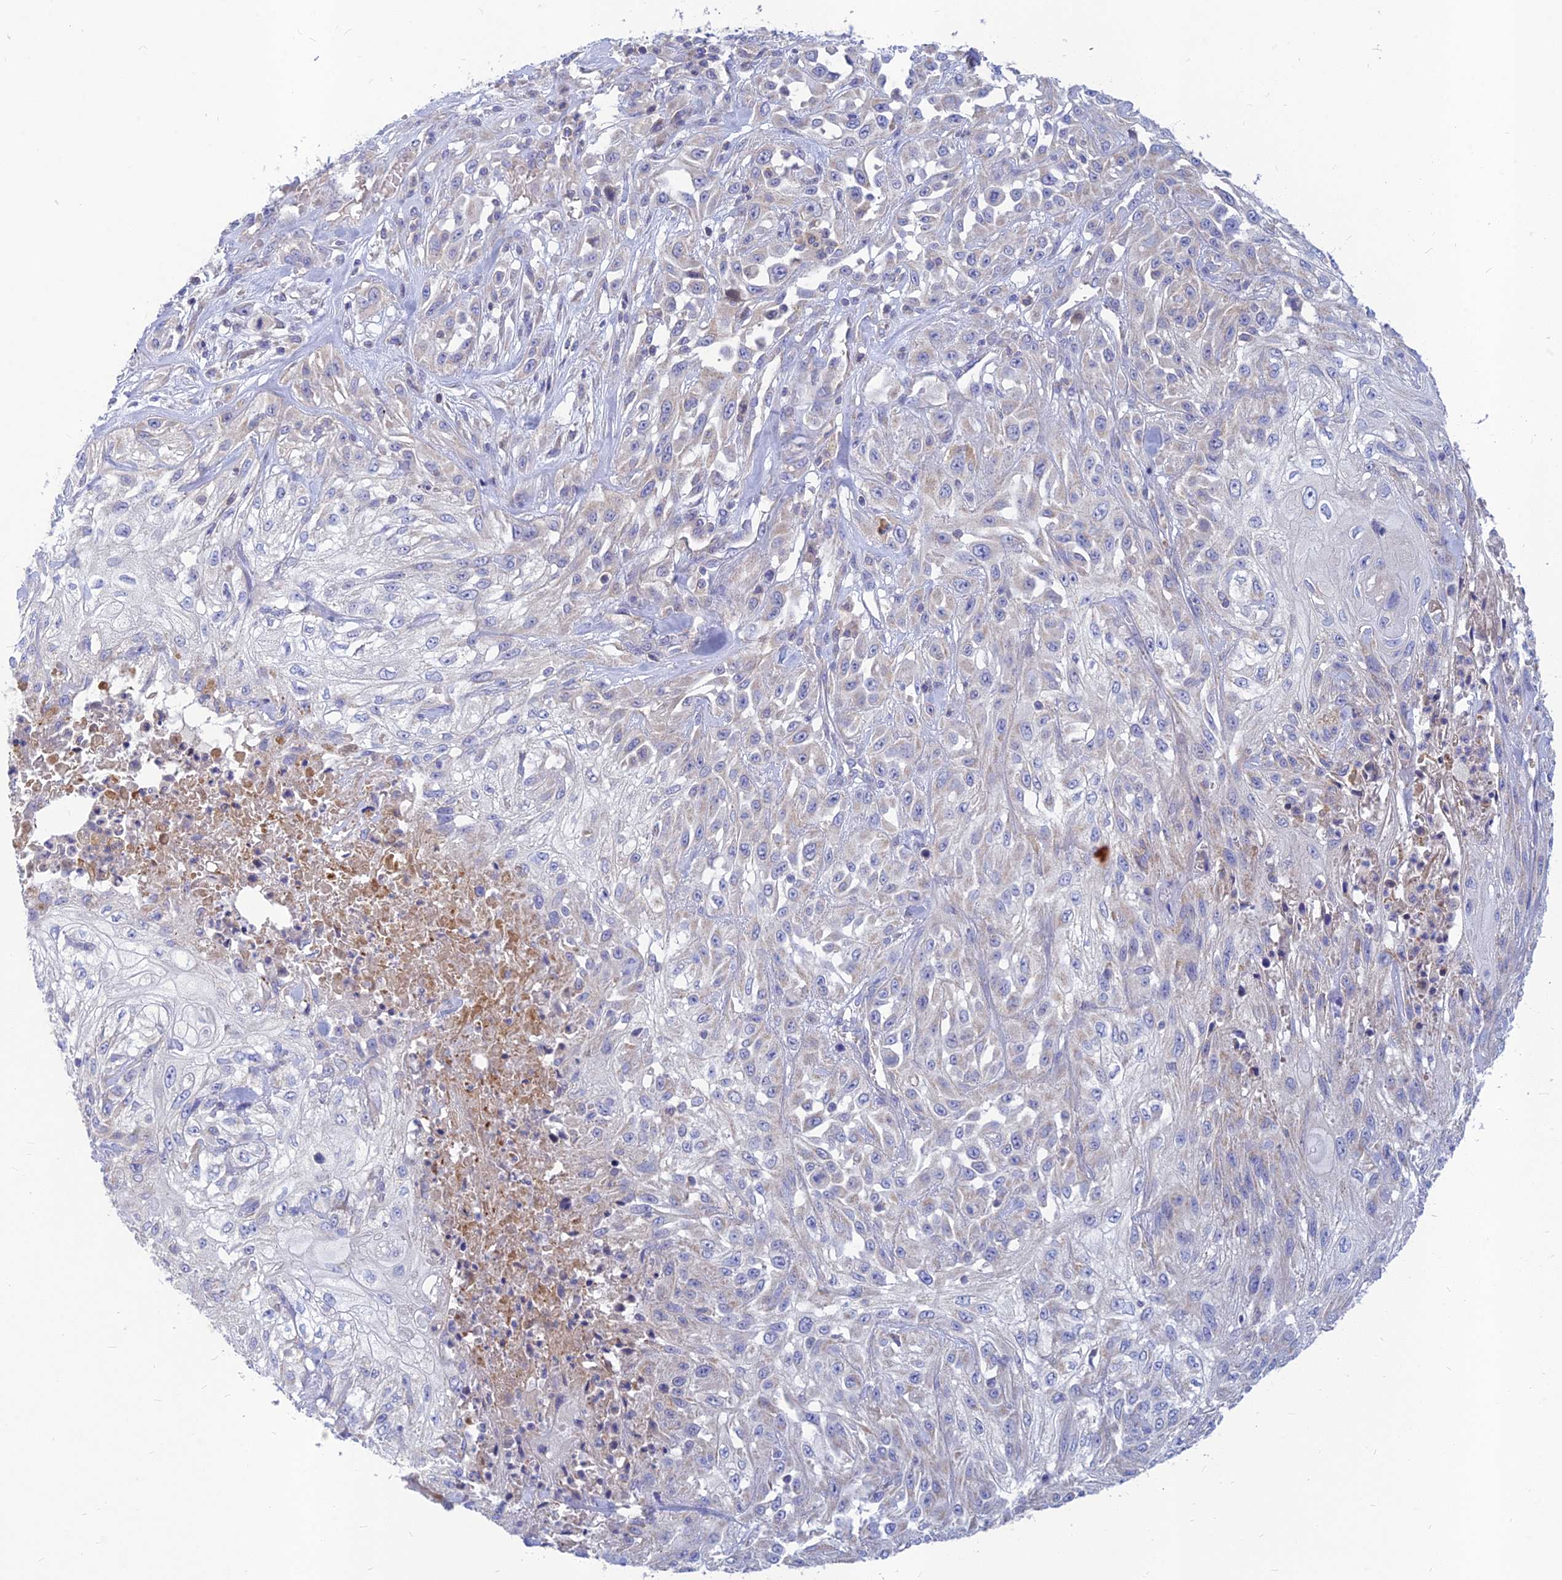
{"staining": {"intensity": "negative", "quantity": "none", "location": "none"}, "tissue": "skin cancer", "cell_type": "Tumor cells", "image_type": "cancer", "snomed": [{"axis": "morphology", "description": "Squamous cell carcinoma, NOS"}, {"axis": "morphology", "description": "Squamous cell carcinoma, metastatic, NOS"}, {"axis": "topography", "description": "Skin"}, {"axis": "topography", "description": "Lymph node"}], "caption": "Tumor cells are negative for brown protein staining in squamous cell carcinoma (skin).", "gene": "CACNA1B", "patient": {"sex": "male", "age": 75}}